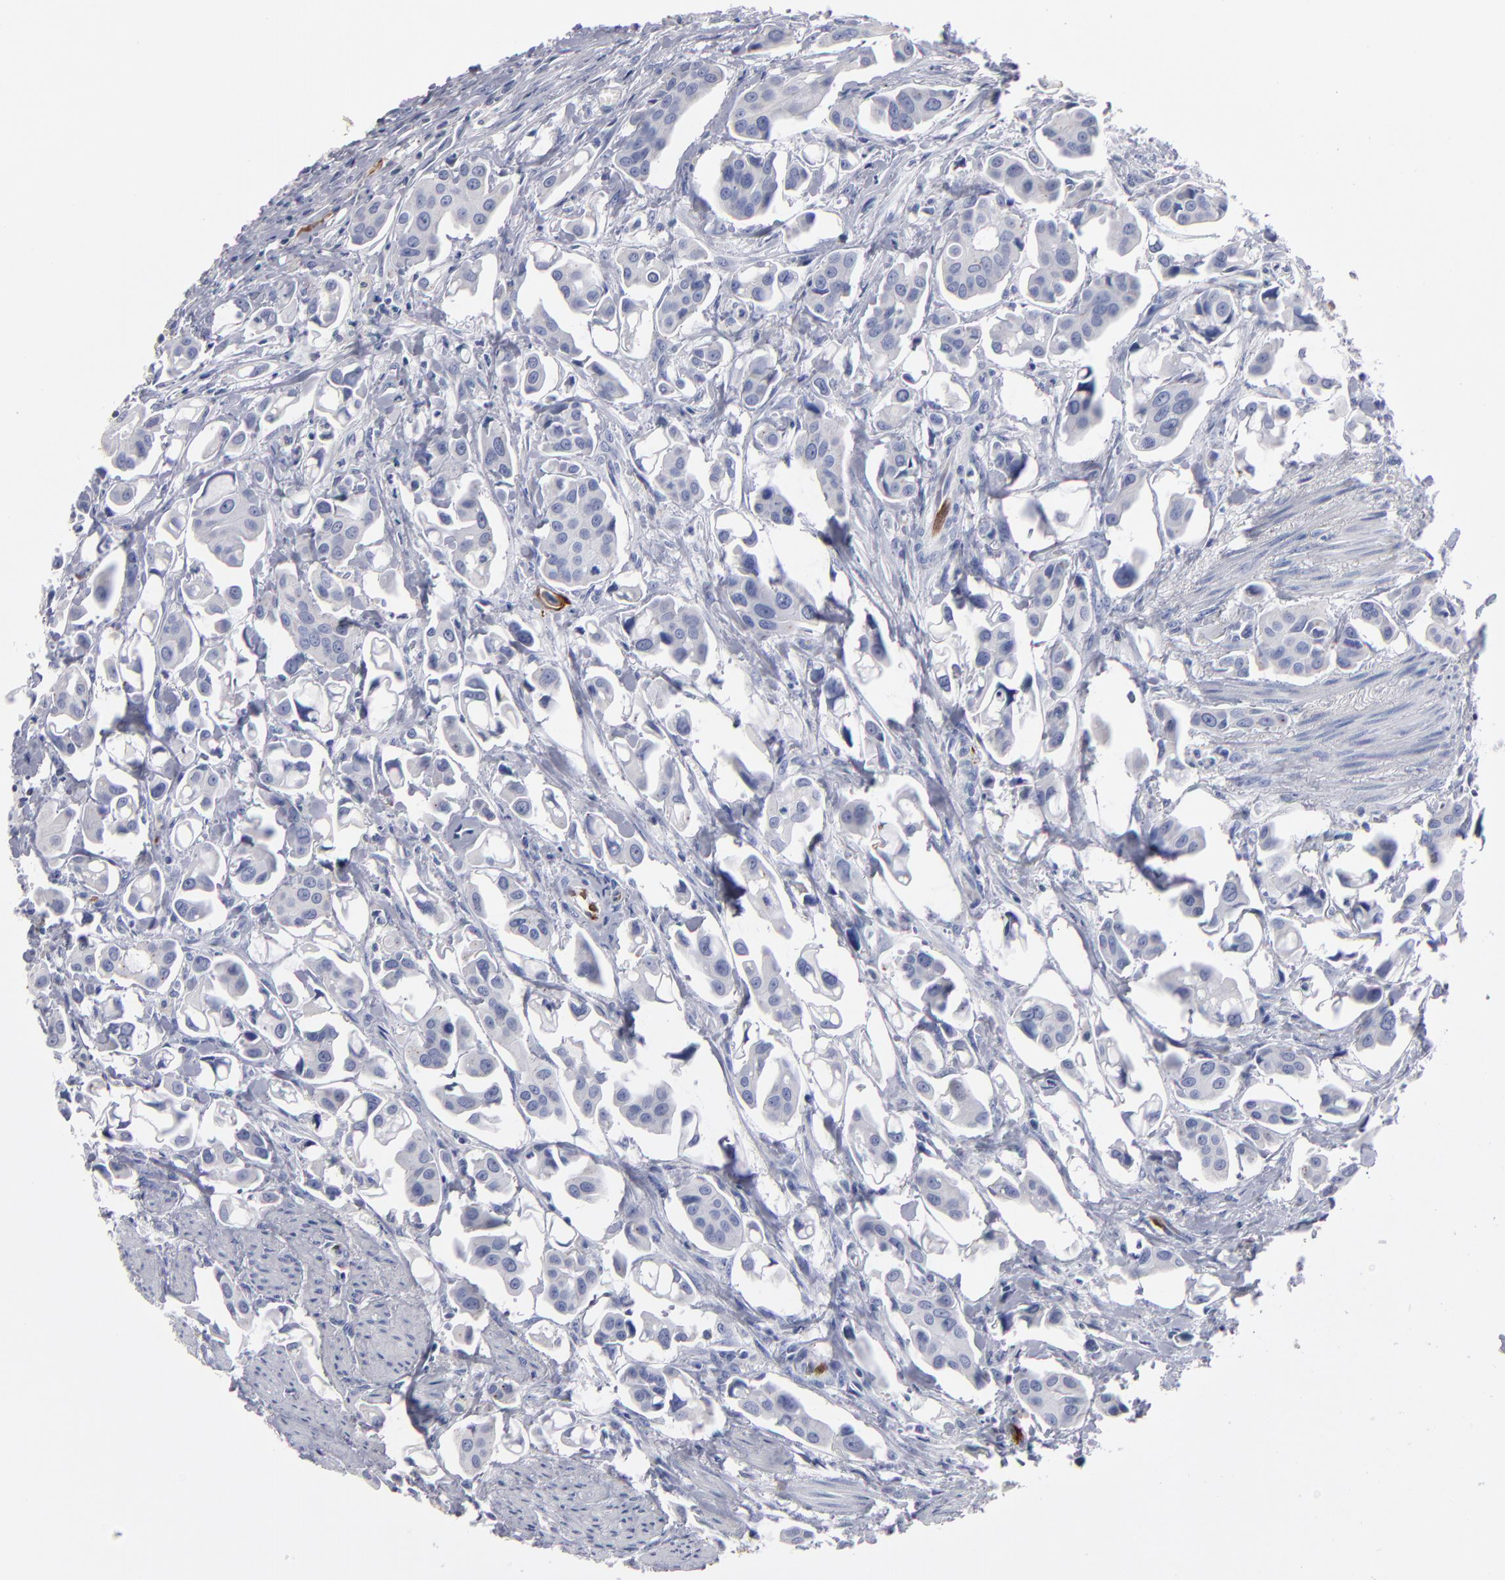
{"staining": {"intensity": "moderate", "quantity": "<25%", "location": "cytoplasmic/membranous"}, "tissue": "urothelial cancer", "cell_type": "Tumor cells", "image_type": "cancer", "snomed": [{"axis": "morphology", "description": "Urothelial carcinoma, High grade"}, {"axis": "topography", "description": "Urinary bladder"}], "caption": "Tumor cells display low levels of moderate cytoplasmic/membranous staining in approximately <25% of cells in human urothelial carcinoma (high-grade). Using DAB (brown) and hematoxylin (blue) stains, captured at high magnification using brightfield microscopy.", "gene": "FABP4", "patient": {"sex": "male", "age": 66}}